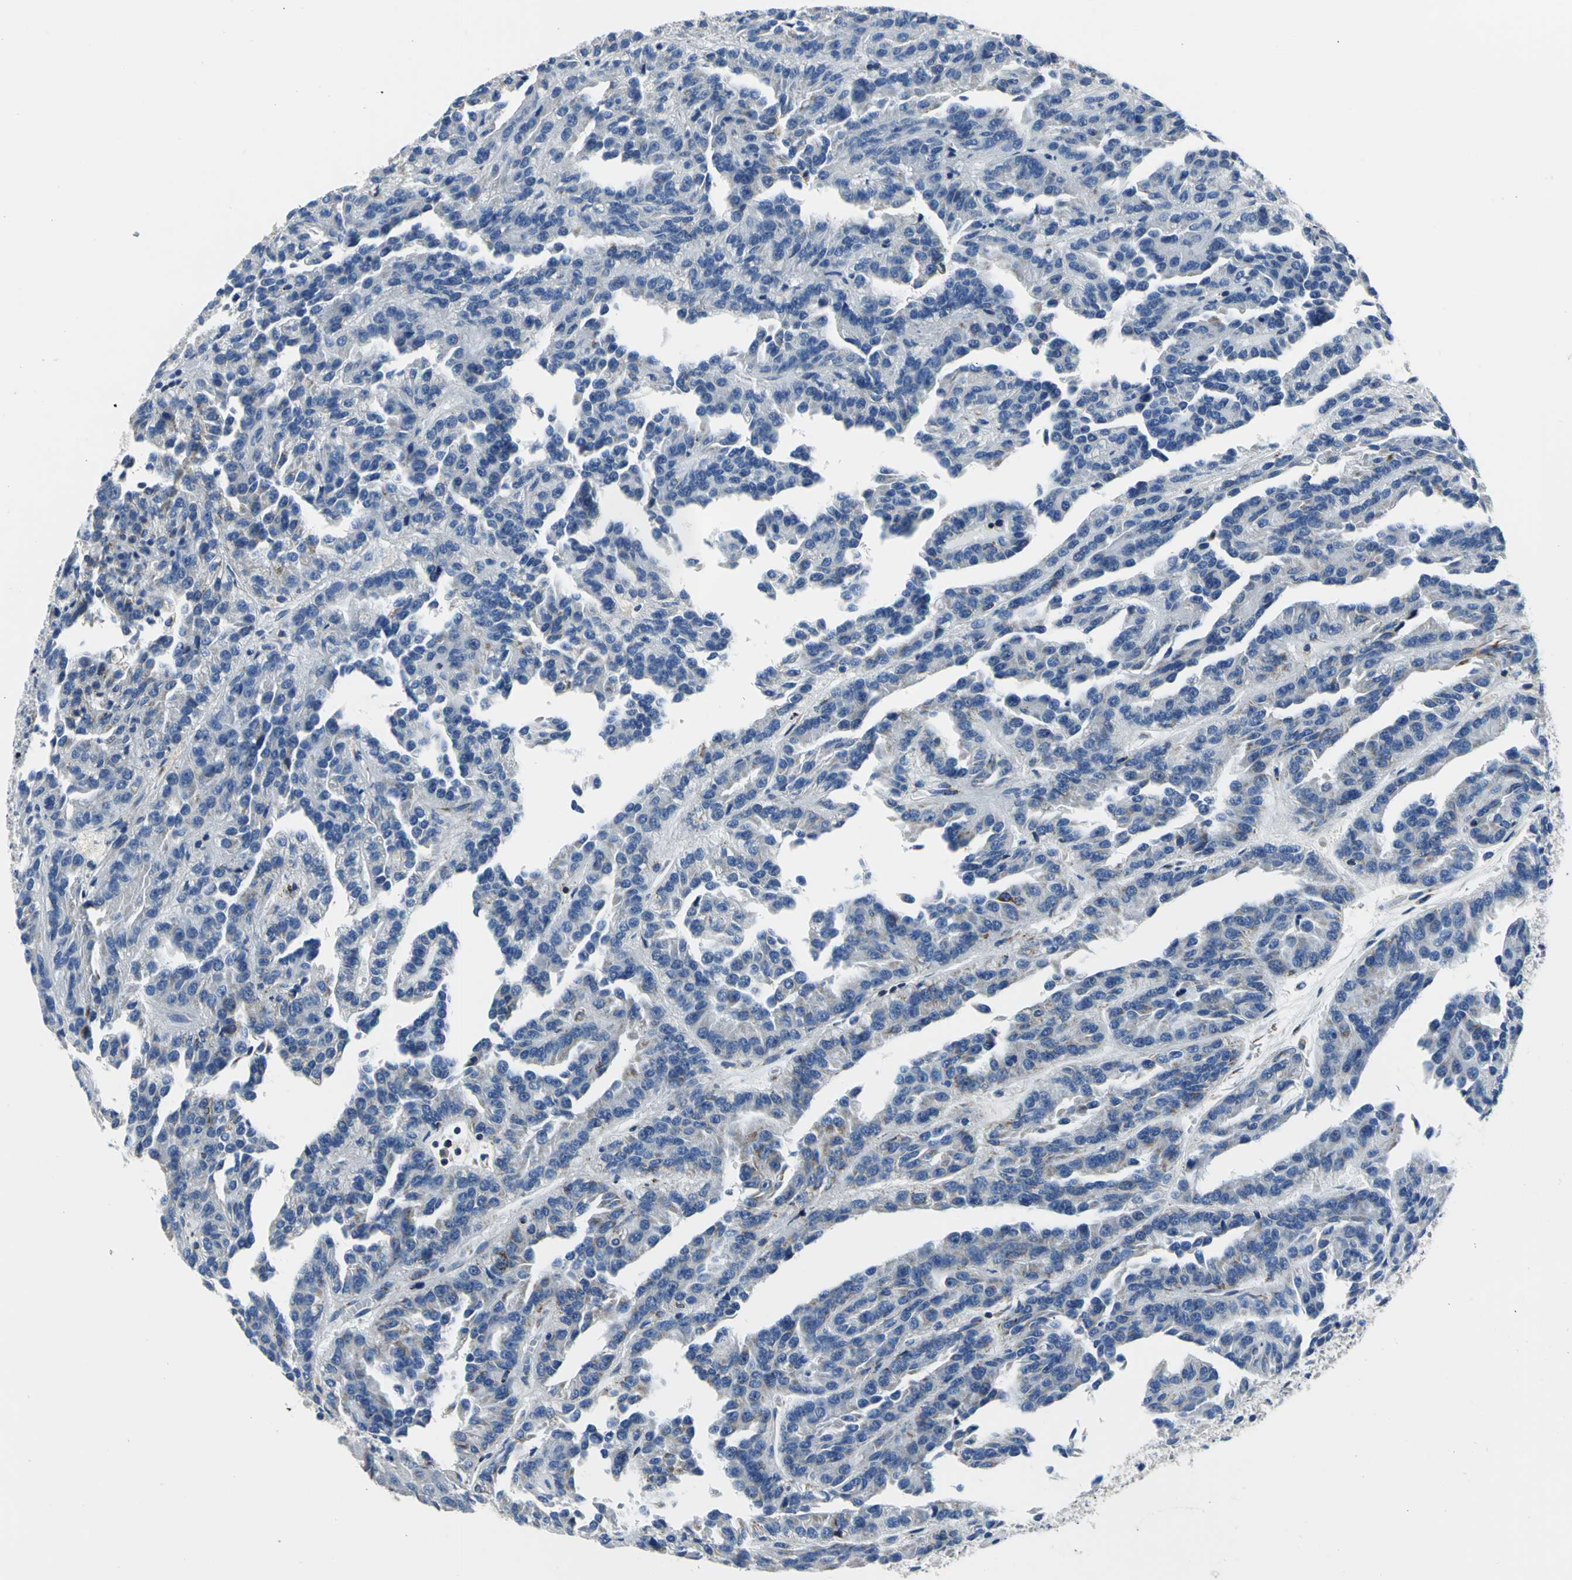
{"staining": {"intensity": "weak", "quantity": ">75%", "location": "cytoplasmic/membranous"}, "tissue": "renal cancer", "cell_type": "Tumor cells", "image_type": "cancer", "snomed": [{"axis": "morphology", "description": "Adenocarcinoma, NOS"}, {"axis": "topography", "description": "Kidney"}], "caption": "Immunohistochemistry staining of renal adenocarcinoma, which exhibits low levels of weak cytoplasmic/membranous staining in about >75% of tumor cells indicating weak cytoplasmic/membranous protein positivity. The staining was performed using DAB (3,3'-diaminobenzidine) (brown) for protein detection and nuclei were counterstained in hematoxylin (blue).", "gene": "IFI6", "patient": {"sex": "male", "age": 46}}